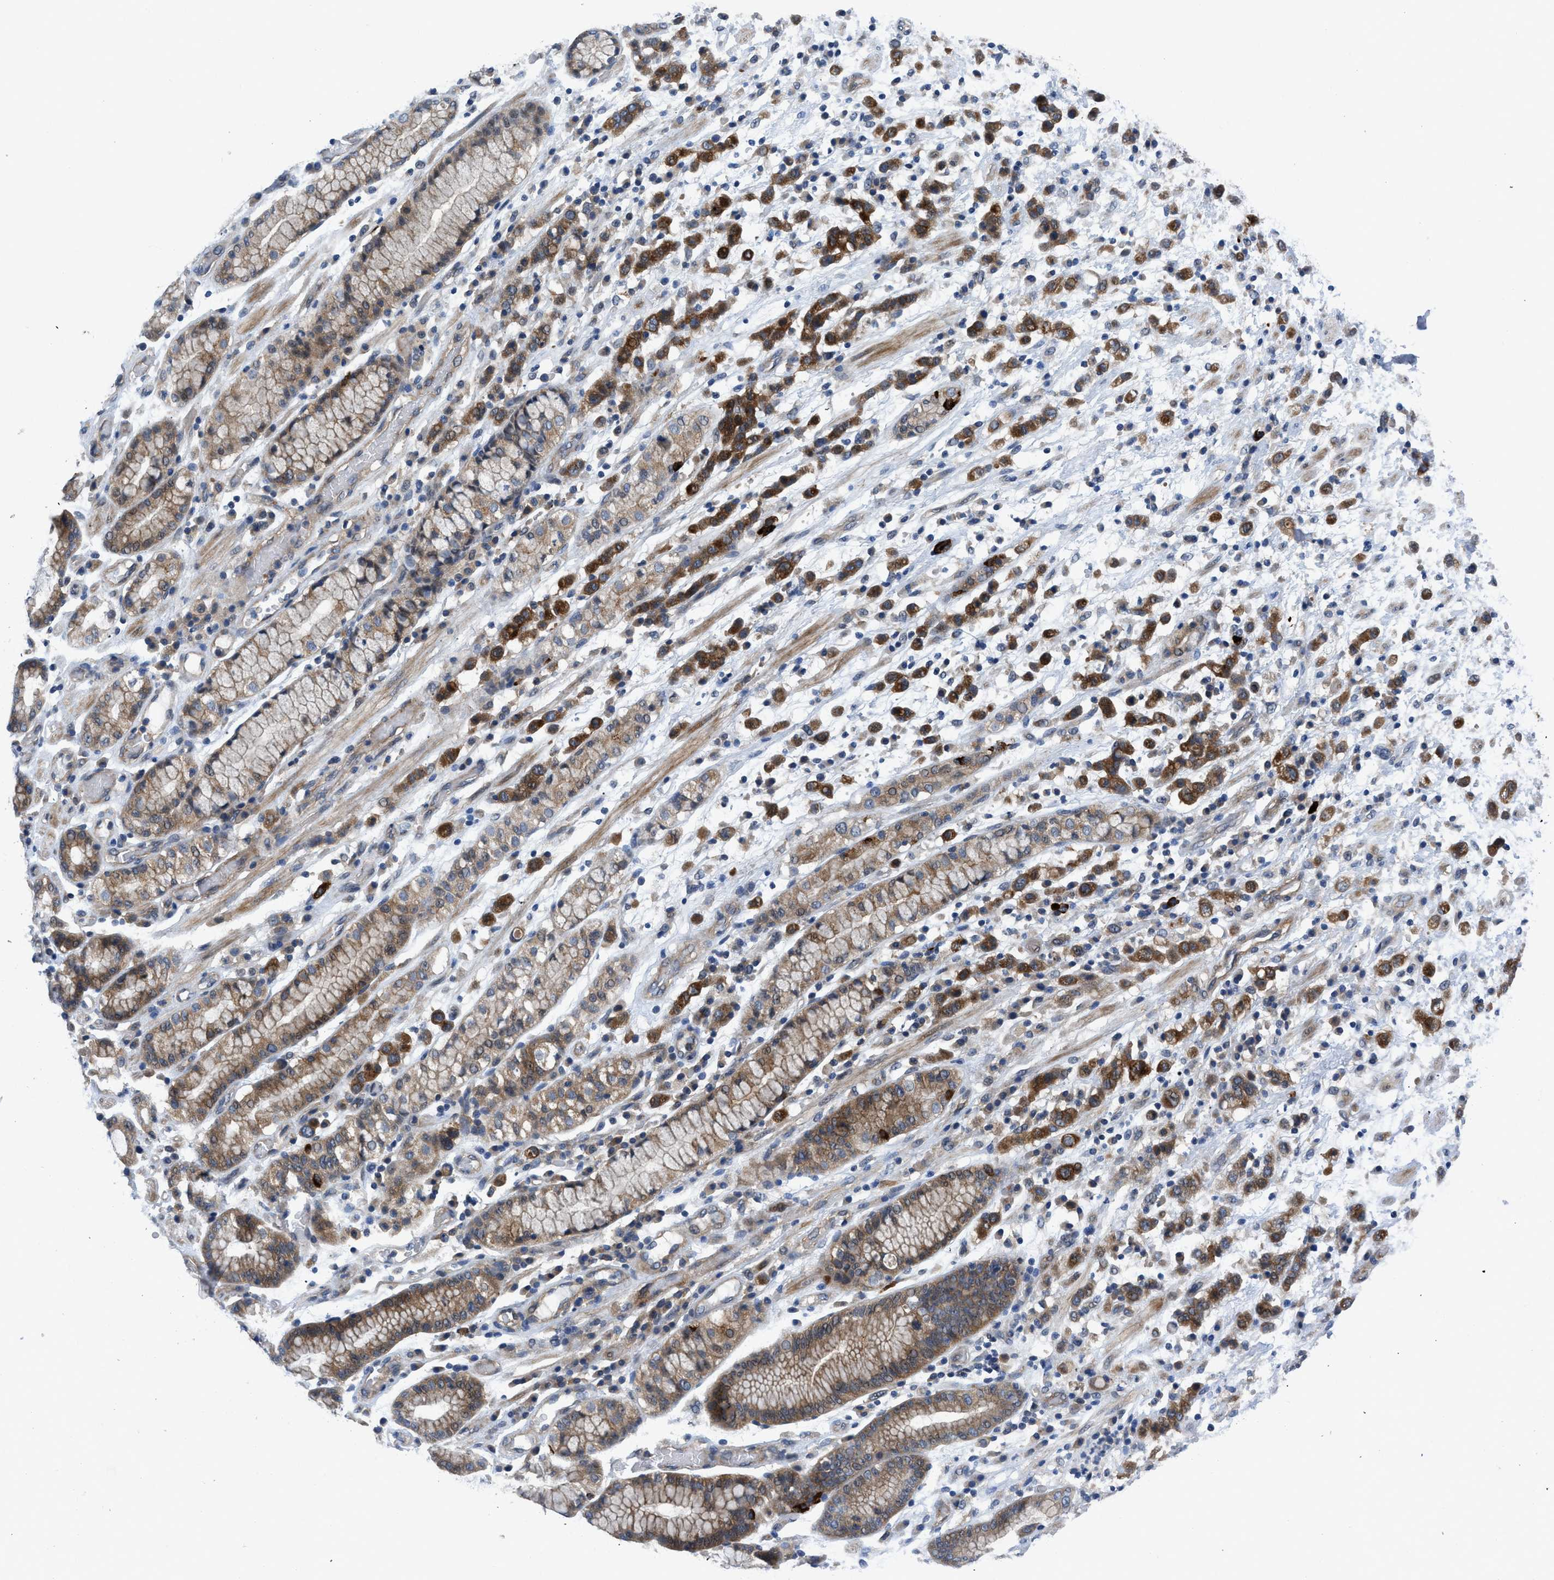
{"staining": {"intensity": "strong", "quantity": ">75%", "location": "cytoplasmic/membranous"}, "tissue": "stomach cancer", "cell_type": "Tumor cells", "image_type": "cancer", "snomed": [{"axis": "morphology", "description": "Adenocarcinoma, NOS"}, {"axis": "topography", "description": "Stomach, lower"}], "caption": "Protein analysis of stomach adenocarcinoma tissue demonstrates strong cytoplasmic/membranous expression in about >75% of tumor cells.", "gene": "PANX1", "patient": {"sex": "male", "age": 88}}